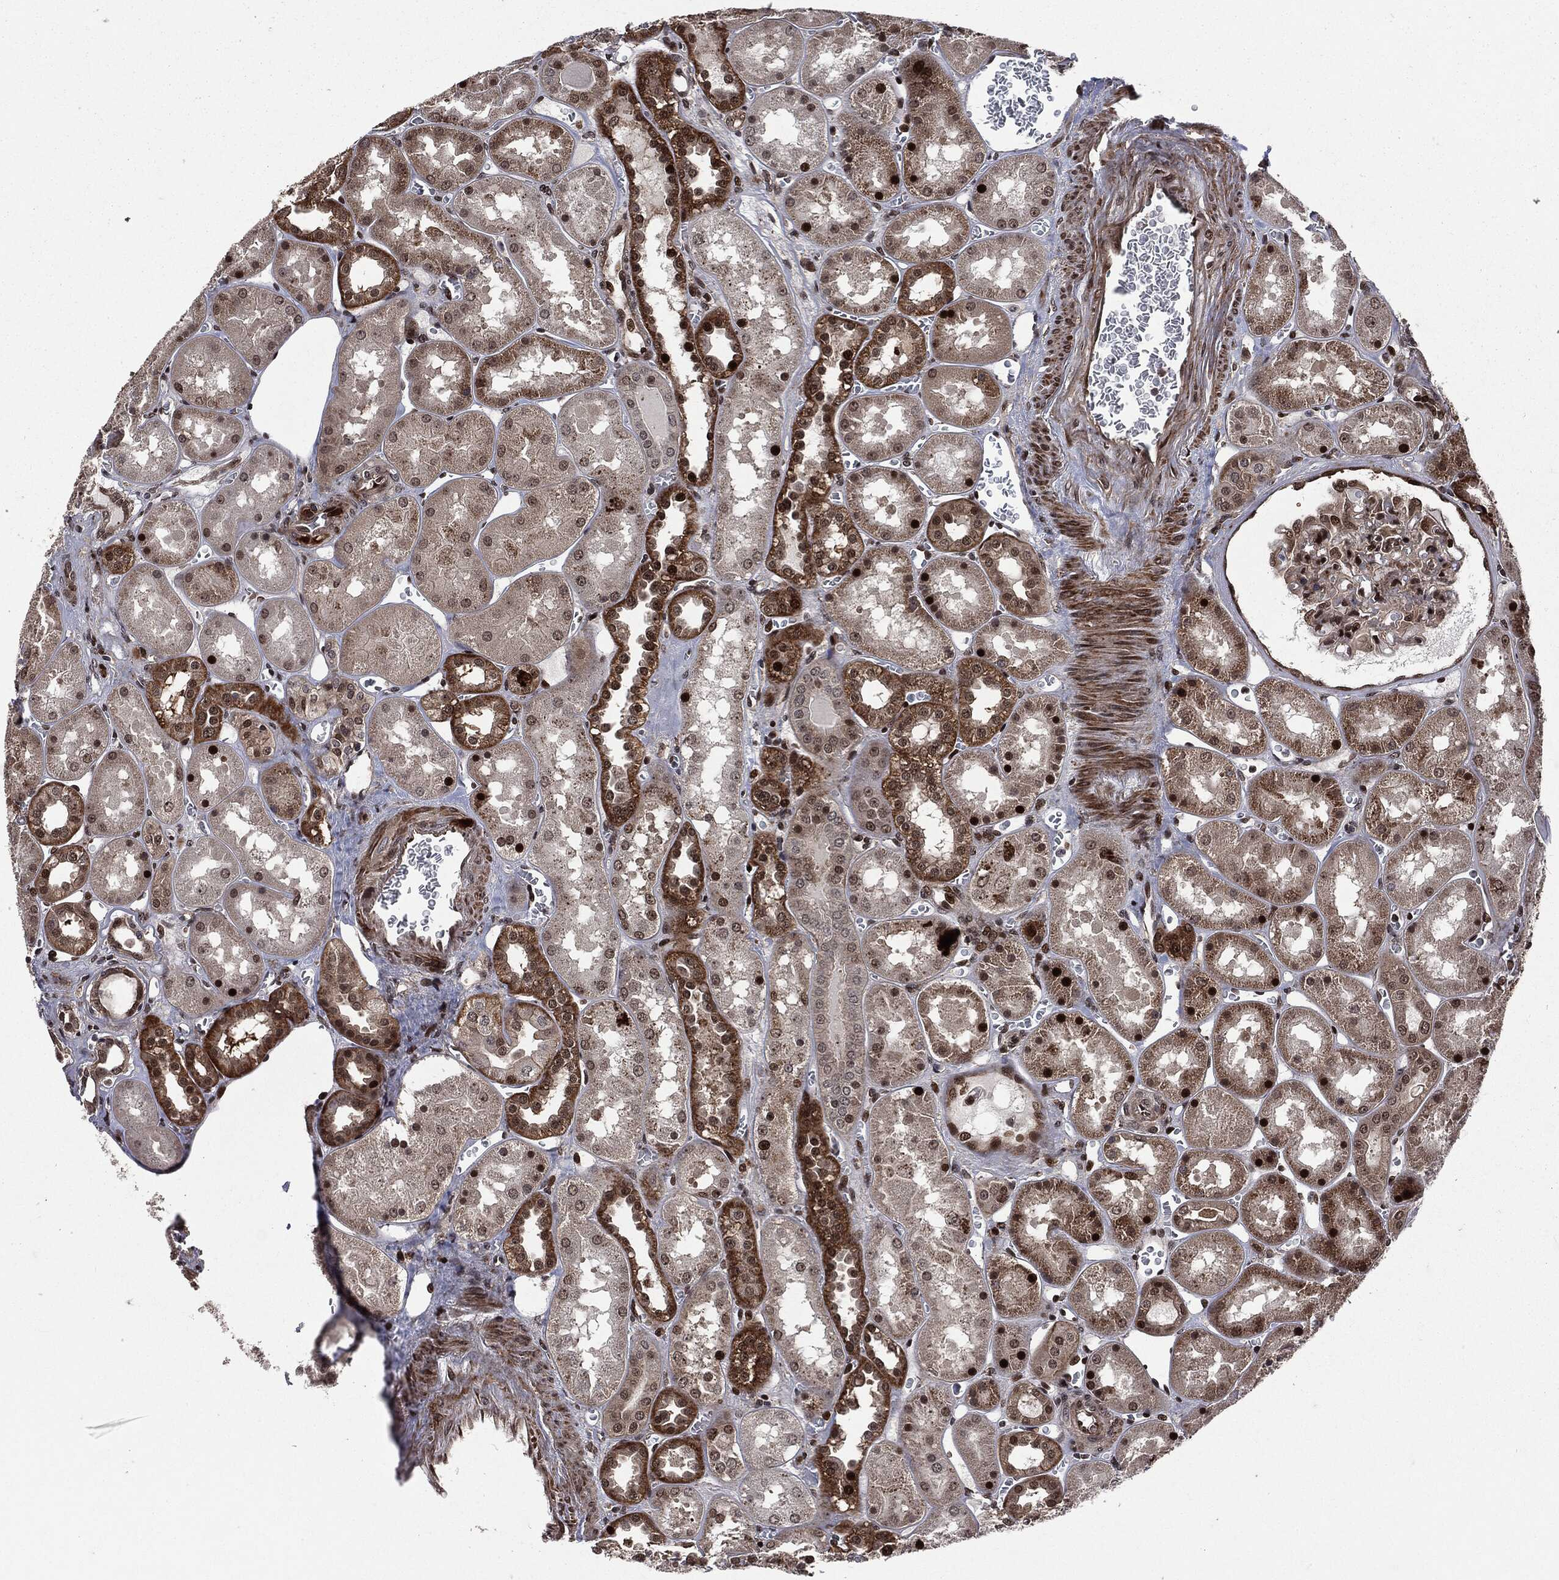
{"staining": {"intensity": "strong", "quantity": ">75%", "location": "nuclear"}, "tissue": "kidney", "cell_type": "Cells in glomeruli", "image_type": "normal", "snomed": [{"axis": "morphology", "description": "Normal tissue, NOS"}, {"axis": "topography", "description": "Kidney"}], "caption": "IHC of normal kidney reveals high levels of strong nuclear positivity in approximately >75% of cells in glomeruli.", "gene": "SMAD4", "patient": {"sex": "male", "age": 73}}